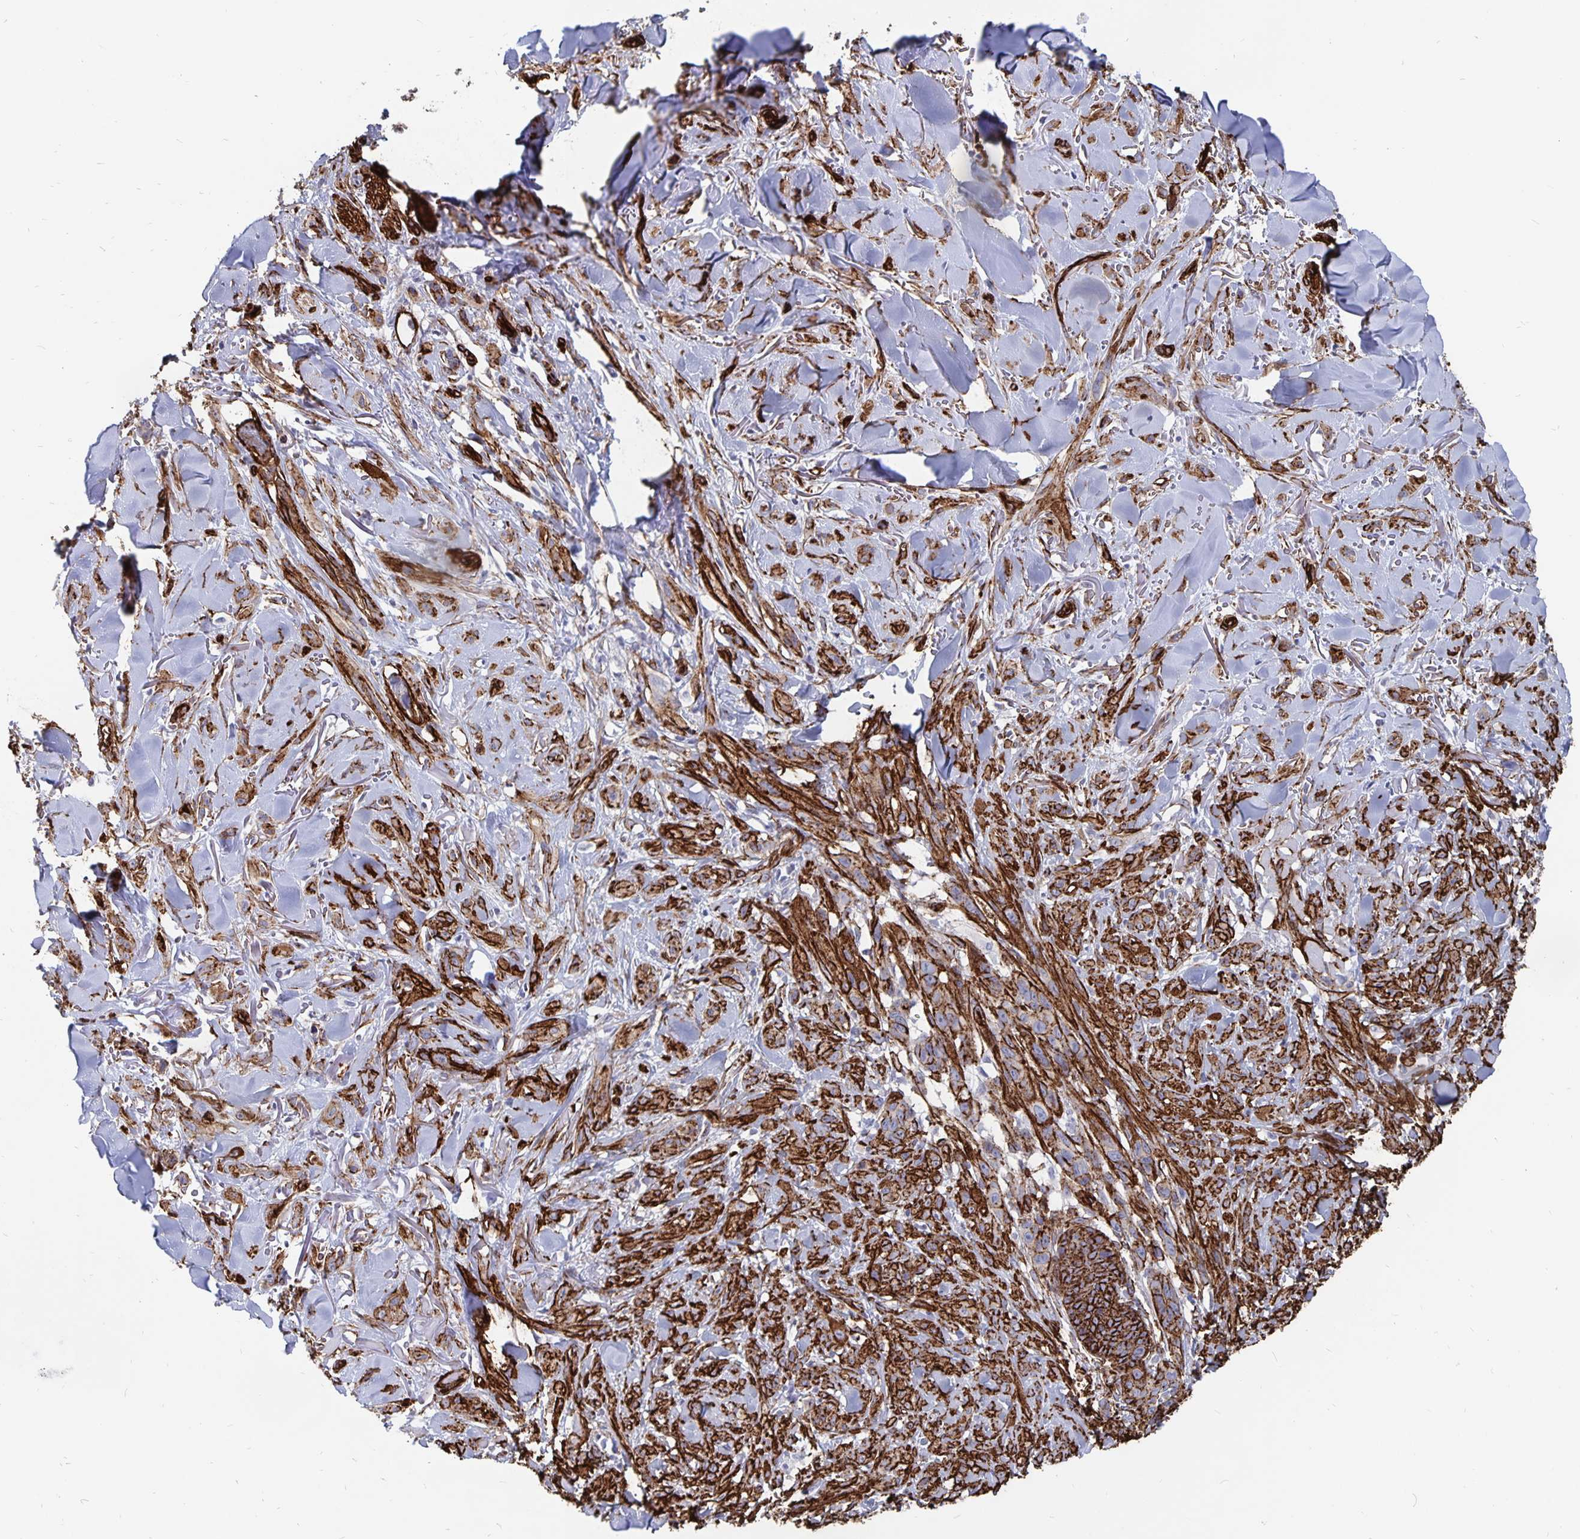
{"staining": {"intensity": "strong", "quantity": ">75%", "location": "cytoplasmic/membranous"}, "tissue": "melanoma", "cell_type": "Tumor cells", "image_type": "cancer", "snomed": [{"axis": "morphology", "description": "Malignant melanoma, NOS"}, {"axis": "topography", "description": "Skin"}], "caption": "Protein analysis of malignant melanoma tissue demonstrates strong cytoplasmic/membranous staining in about >75% of tumor cells.", "gene": "DCHS2", "patient": {"sex": "male", "age": 85}}